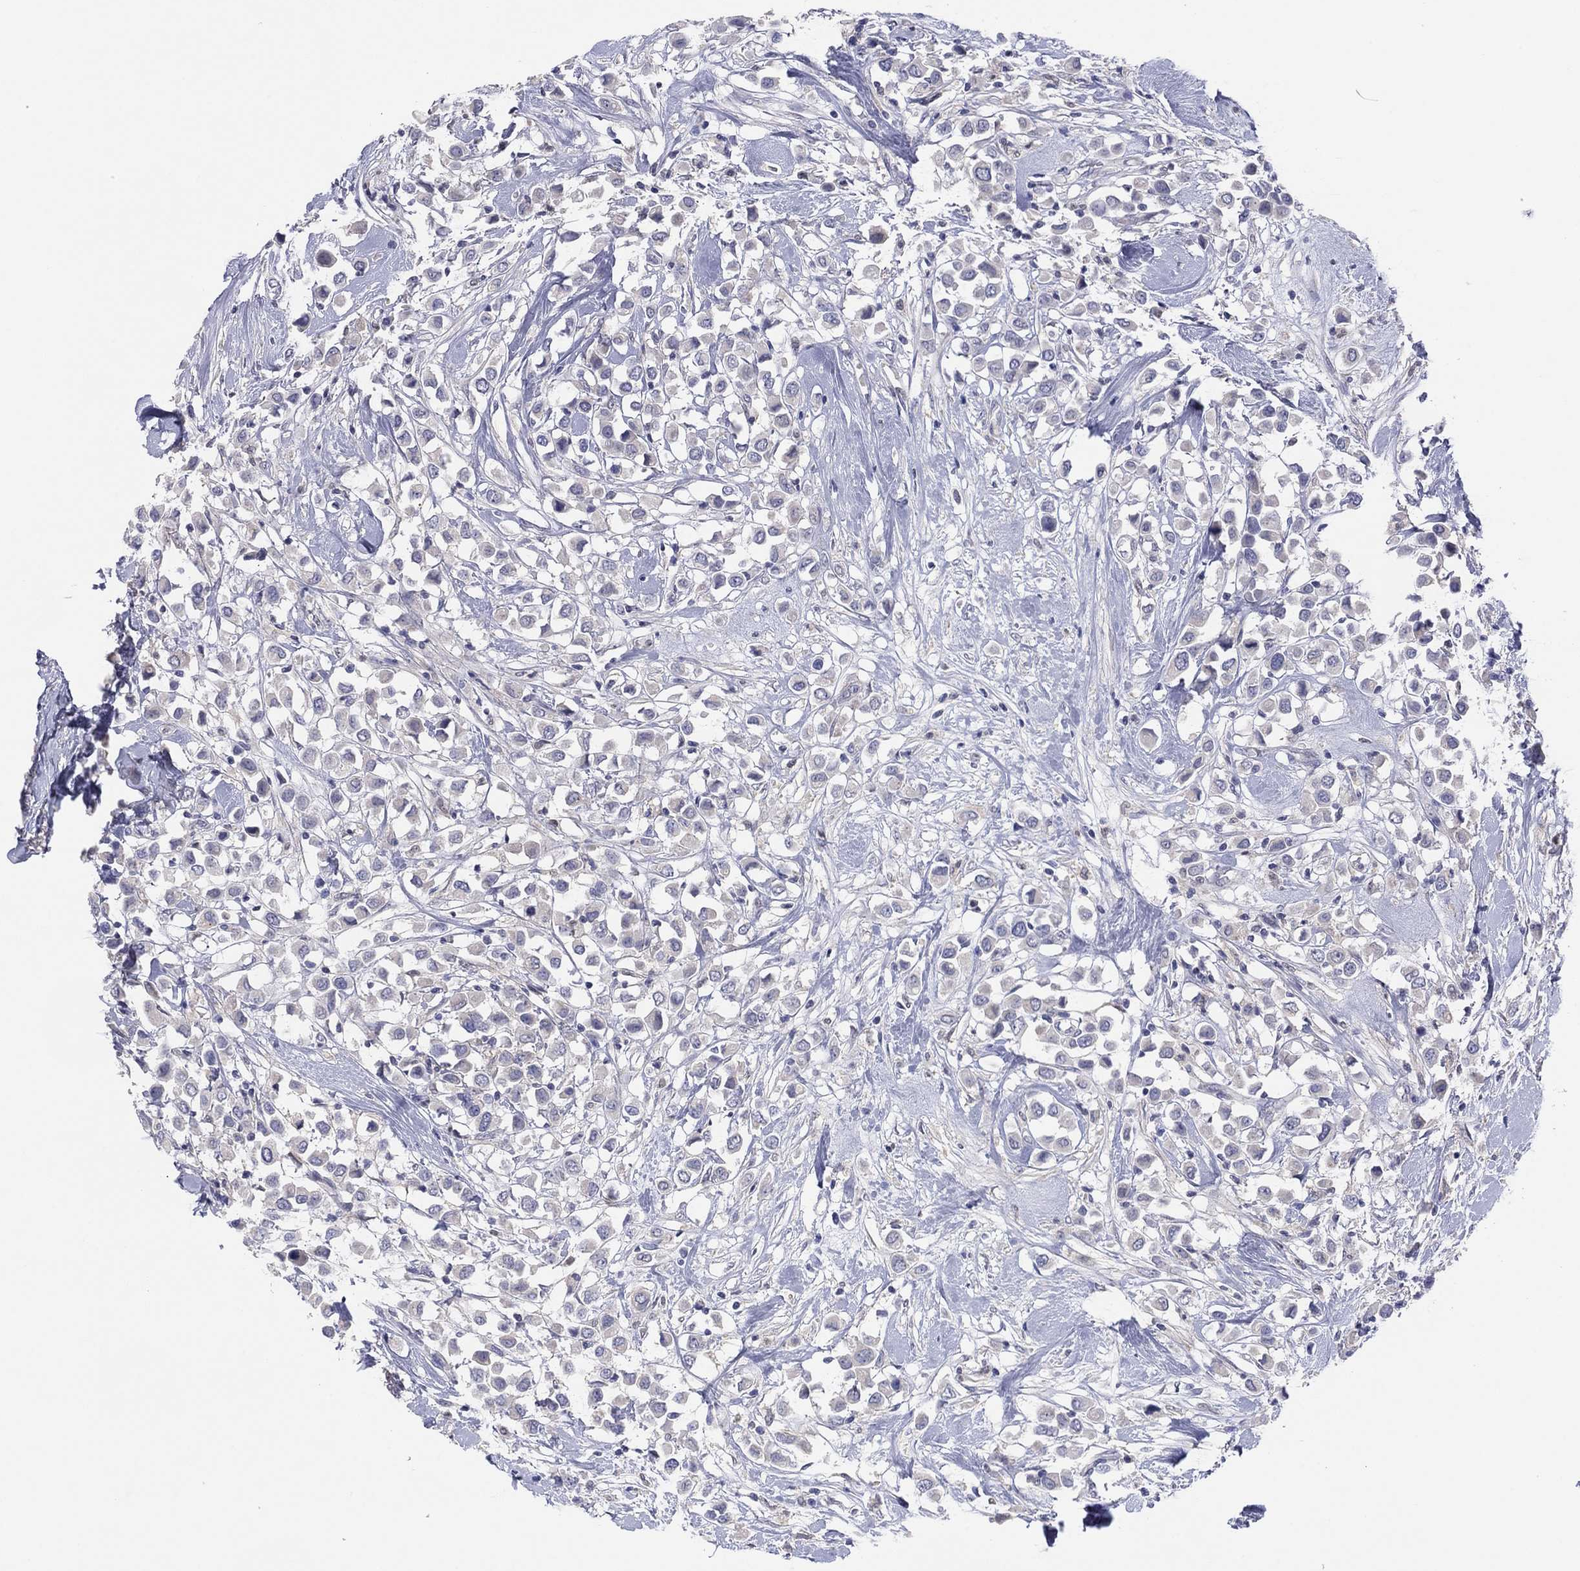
{"staining": {"intensity": "negative", "quantity": "none", "location": "none"}, "tissue": "breast cancer", "cell_type": "Tumor cells", "image_type": "cancer", "snomed": [{"axis": "morphology", "description": "Duct carcinoma"}, {"axis": "topography", "description": "Breast"}], "caption": "Micrograph shows no significant protein staining in tumor cells of invasive ductal carcinoma (breast).", "gene": "CYP2B6", "patient": {"sex": "female", "age": 61}}